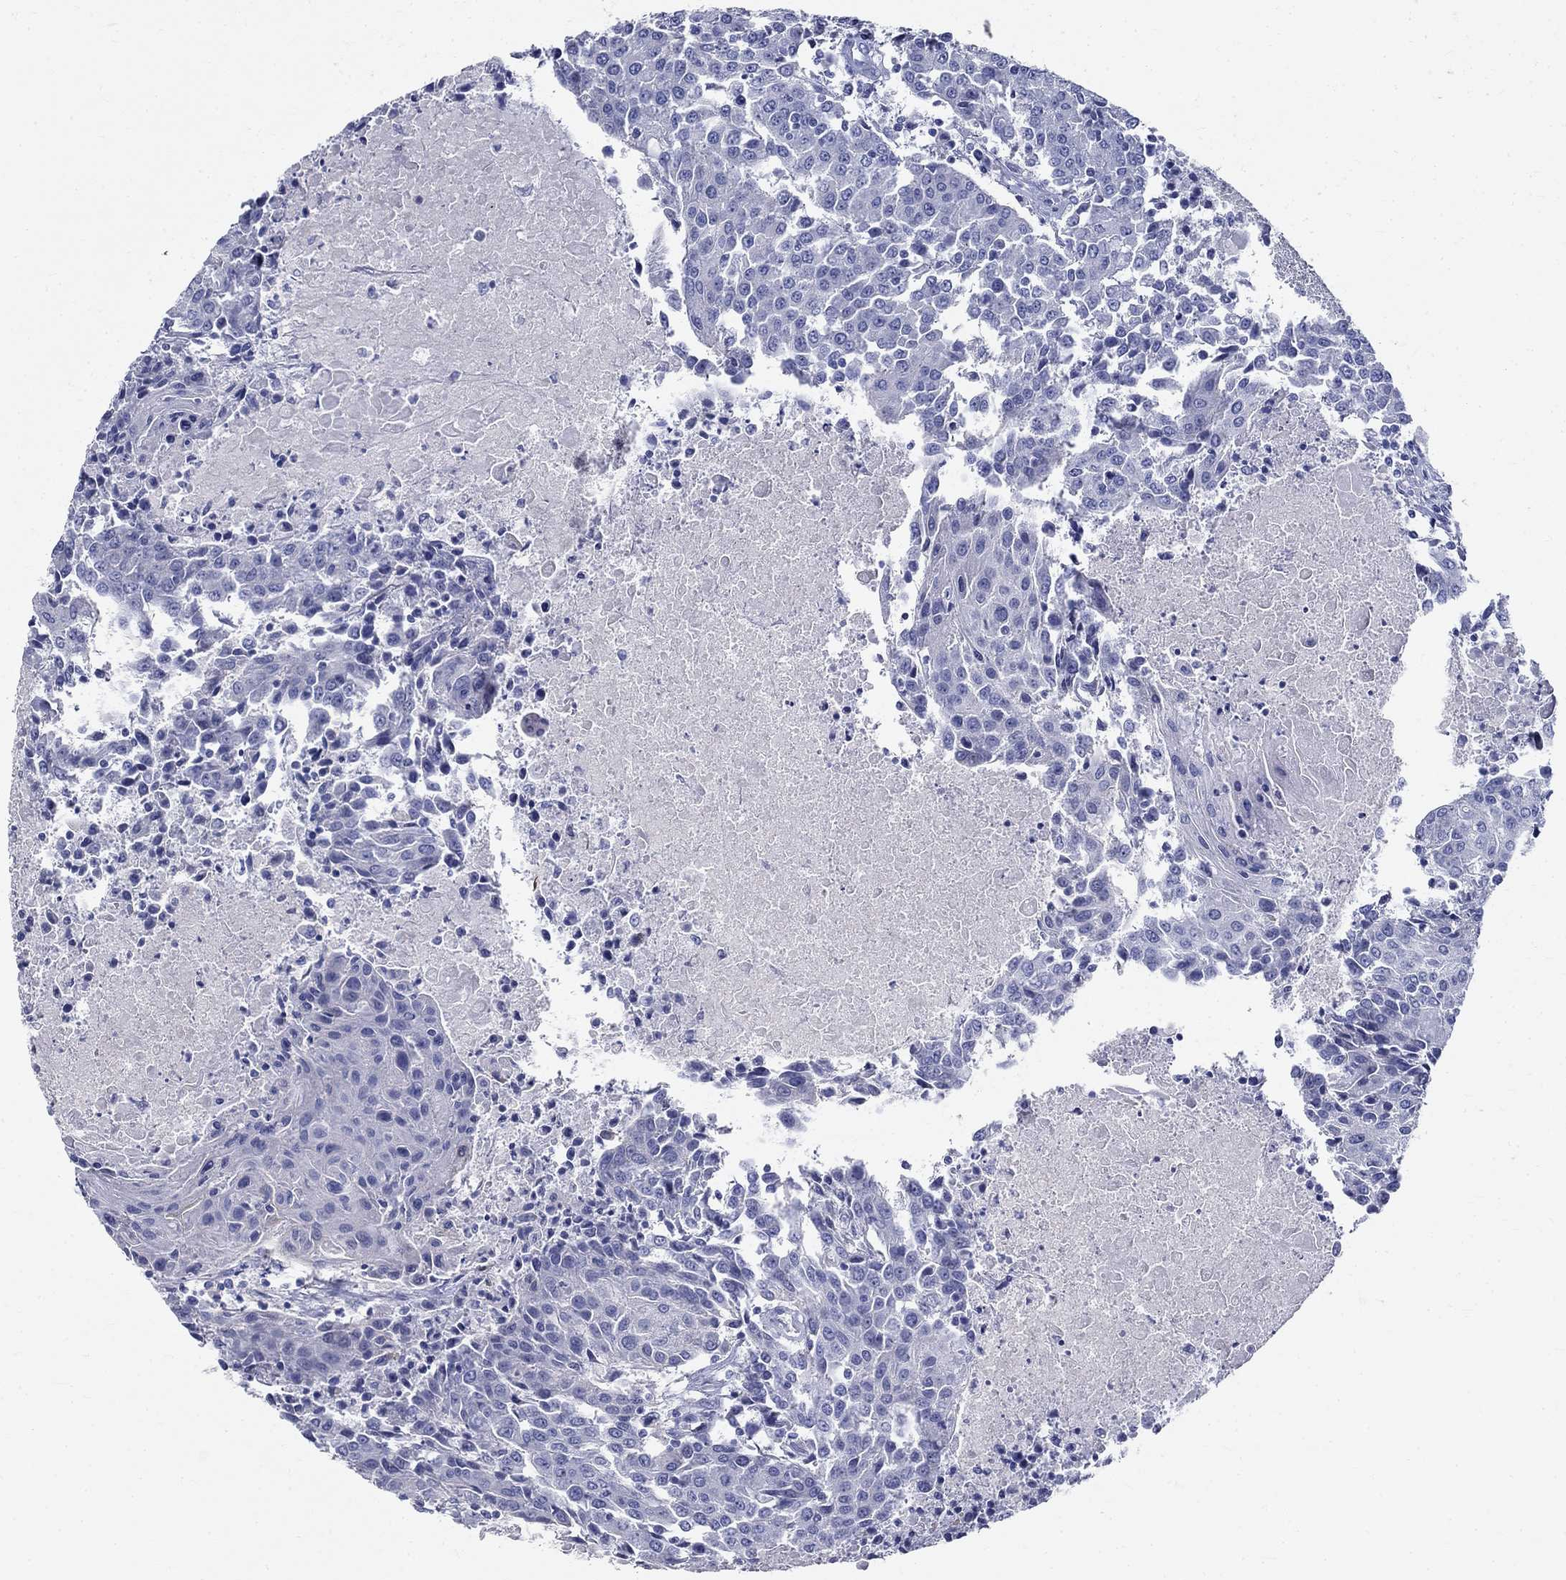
{"staining": {"intensity": "negative", "quantity": "none", "location": "none"}, "tissue": "urothelial cancer", "cell_type": "Tumor cells", "image_type": "cancer", "snomed": [{"axis": "morphology", "description": "Urothelial carcinoma, High grade"}, {"axis": "topography", "description": "Urinary bladder"}], "caption": "Immunohistochemistry photomicrograph of urothelial cancer stained for a protein (brown), which displays no expression in tumor cells. (DAB (3,3'-diaminobenzidine) immunohistochemistry (IHC), high magnification).", "gene": "GUCA1A", "patient": {"sex": "female", "age": 85}}